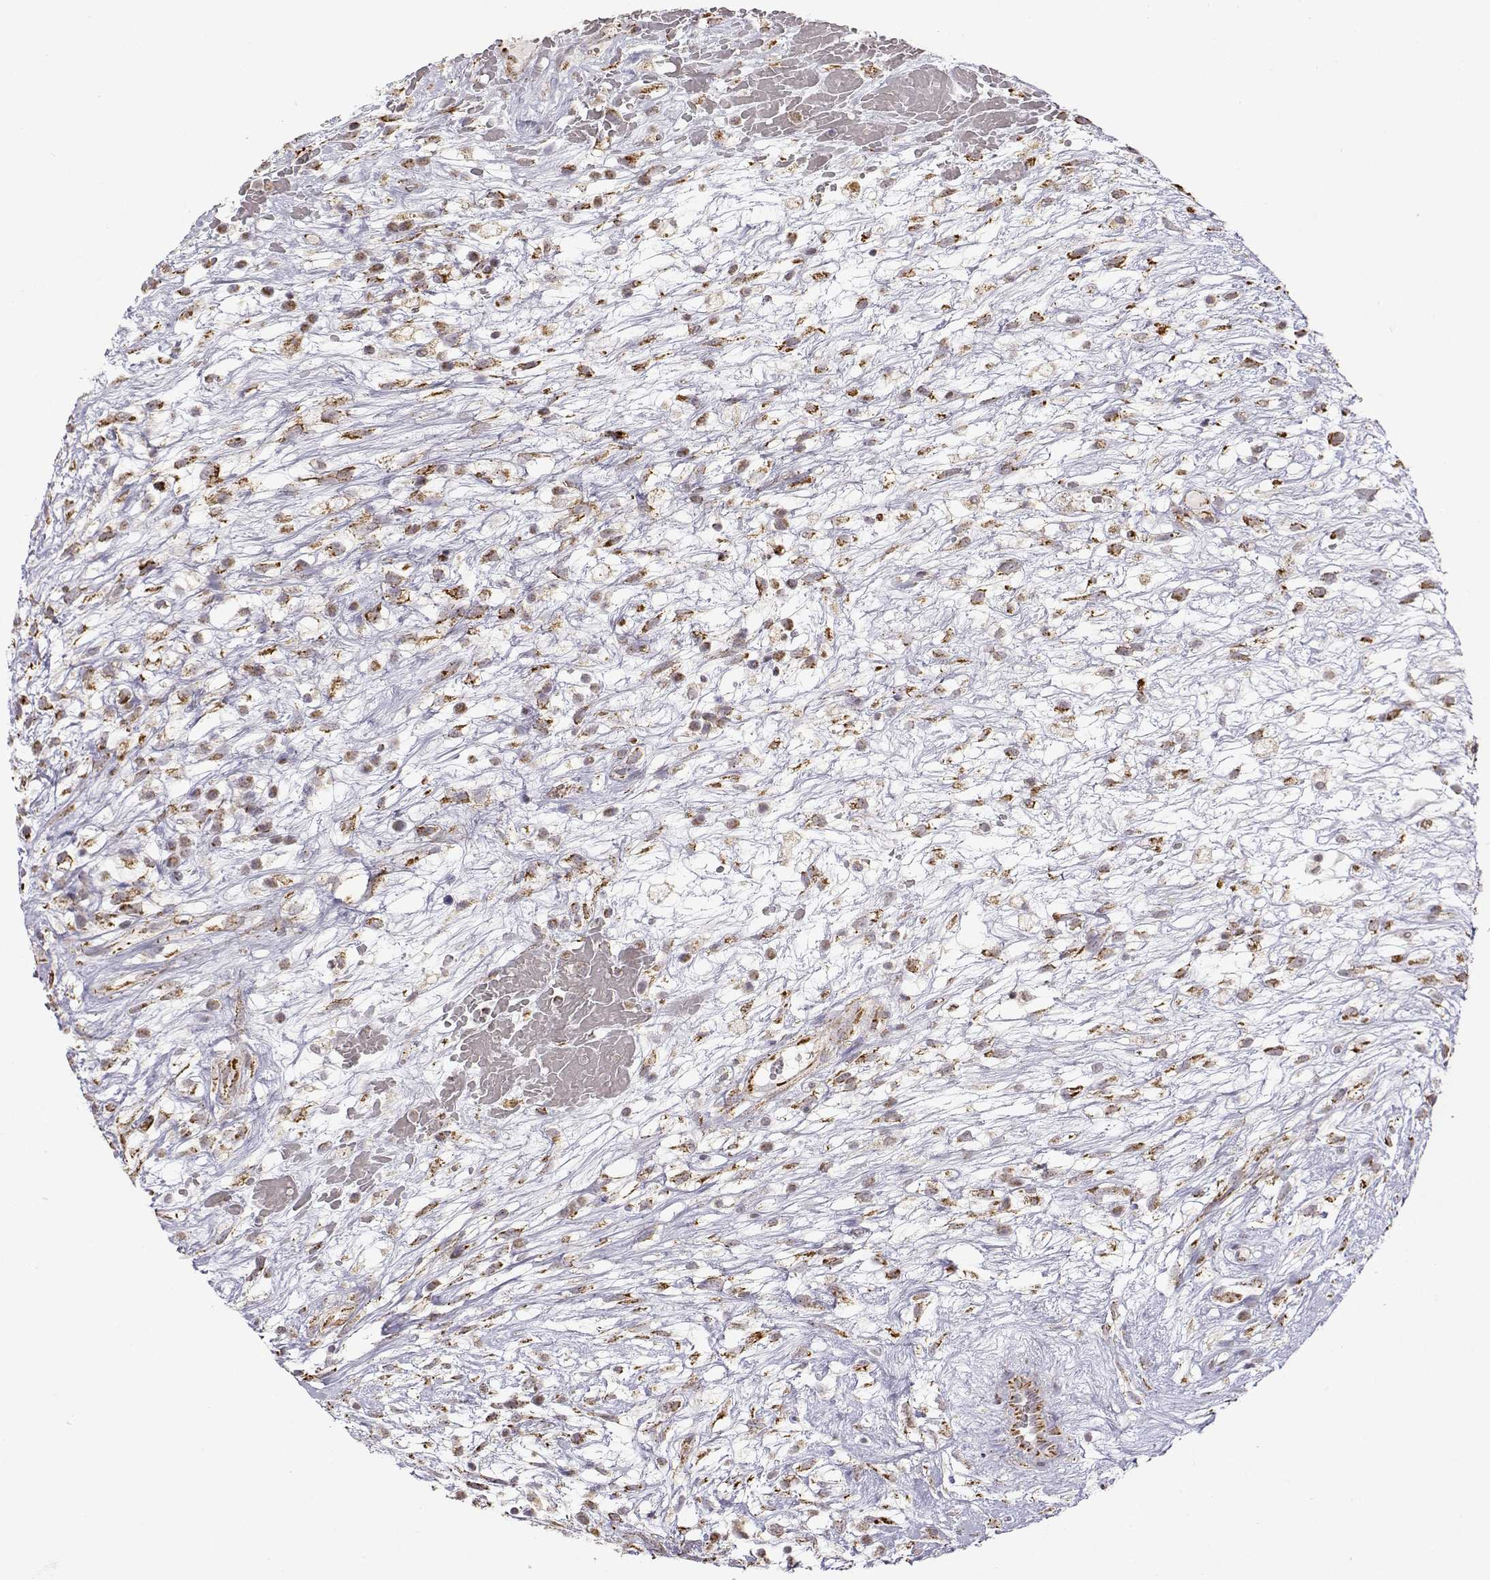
{"staining": {"intensity": "moderate", "quantity": "<25%", "location": "cytoplasmic/membranous"}, "tissue": "testis cancer", "cell_type": "Tumor cells", "image_type": "cancer", "snomed": [{"axis": "morphology", "description": "Normal tissue, NOS"}, {"axis": "morphology", "description": "Carcinoma, Embryonal, NOS"}, {"axis": "topography", "description": "Testis"}], "caption": "Tumor cells reveal low levels of moderate cytoplasmic/membranous positivity in about <25% of cells in testis cancer.", "gene": "EXOG", "patient": {"sex": "male", "age": 32}}